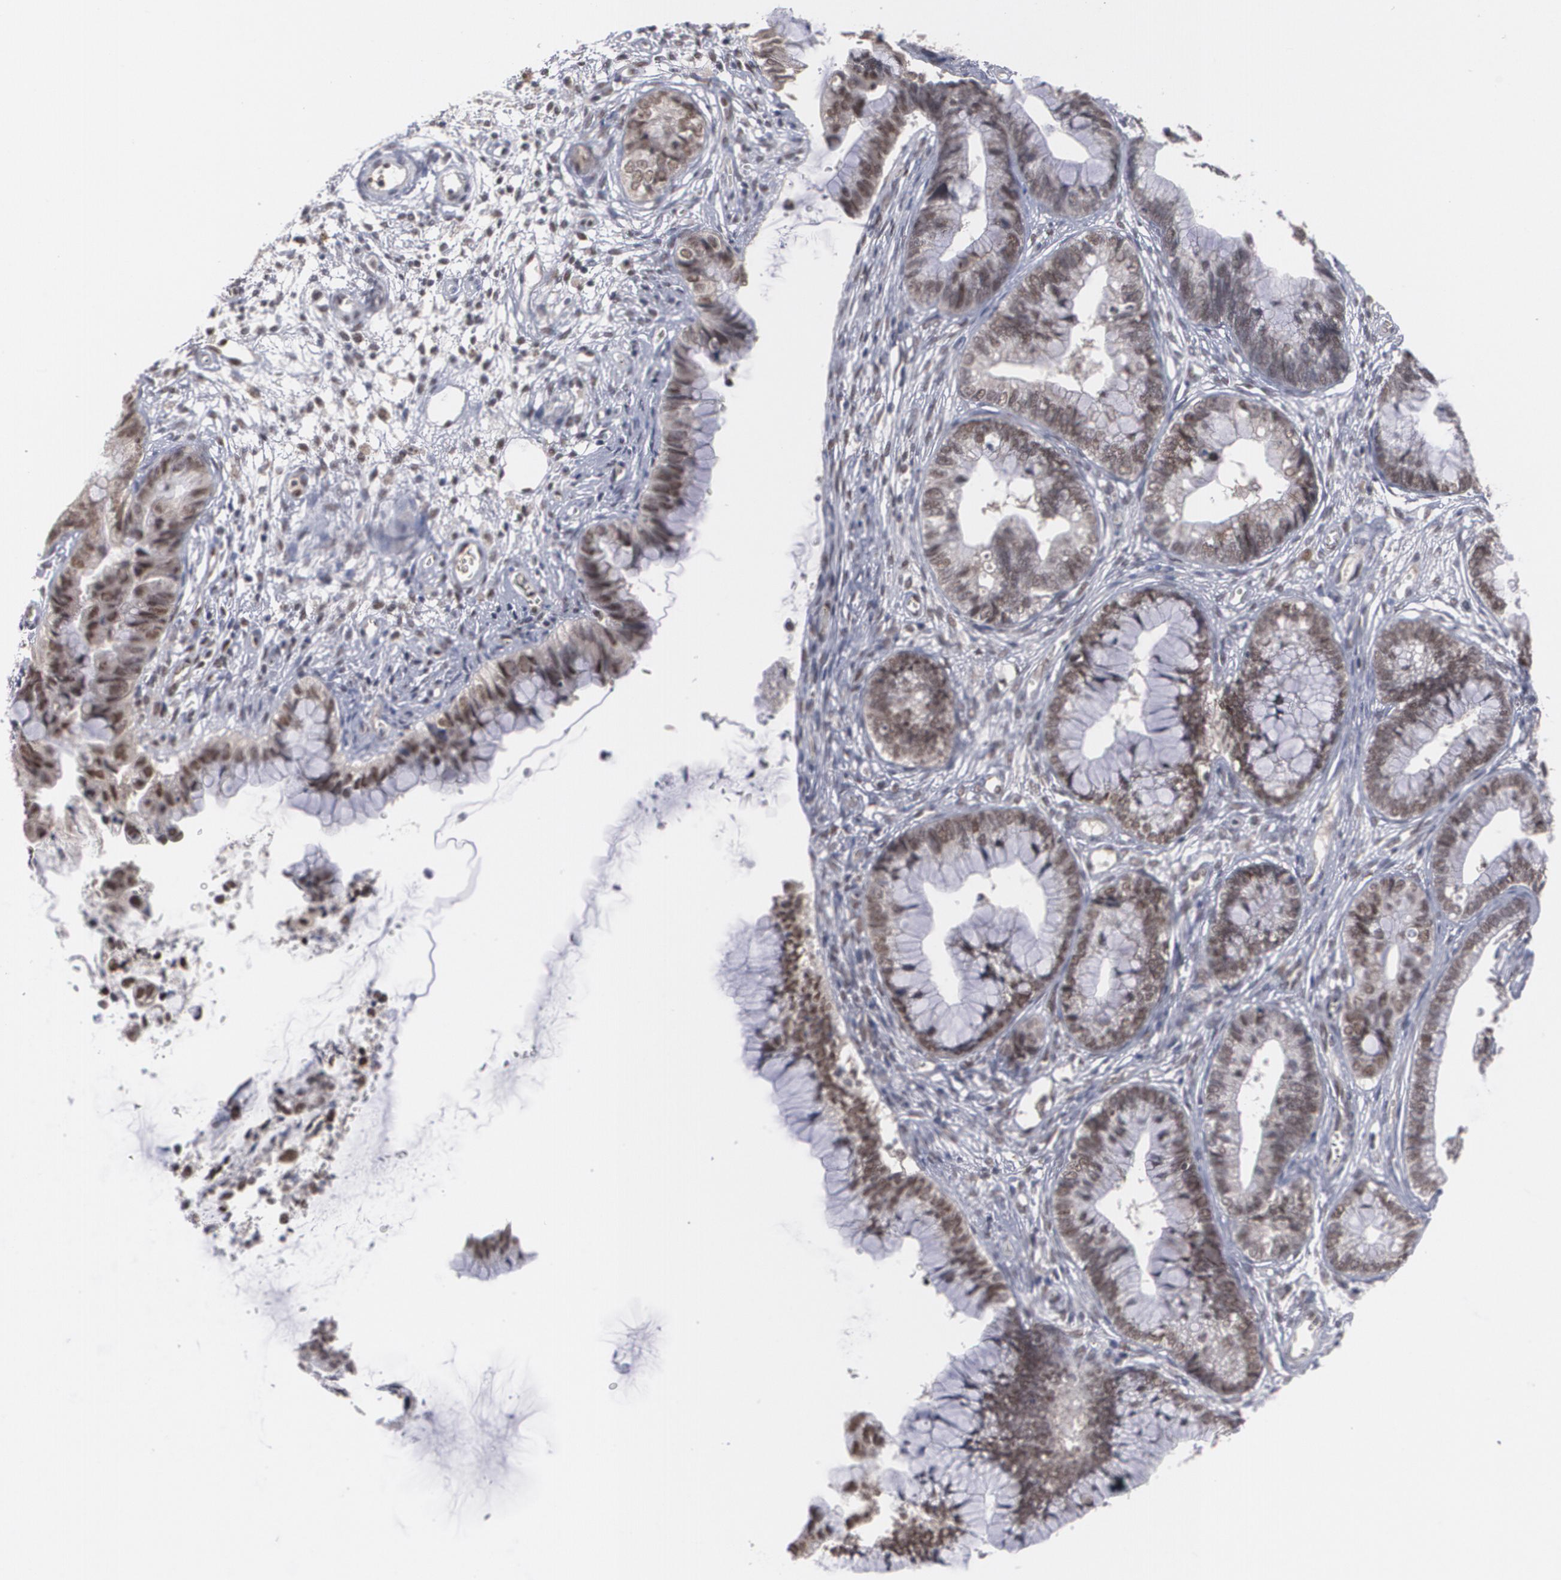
{"staining": {"intensity": "strong", "quantity": ">75%", "location": "nuclear"}, "tissue": "cervical cancer", "cell_type": "Tumor cells", "image_type": "cancer", "snomed": [{"axis": "morphology", "description": "Adenocarcinoma, NOS"}, {"axis": "topography", "description": "Cervix"}], "caption": "Cervical cancer (adenocarcinoma) stained for a protein (brown) reveals strong nuclear positive staining in about >75% of tumor cells.", "gene": "INTS6", "patient": {"sex": "female", "age": 44}}